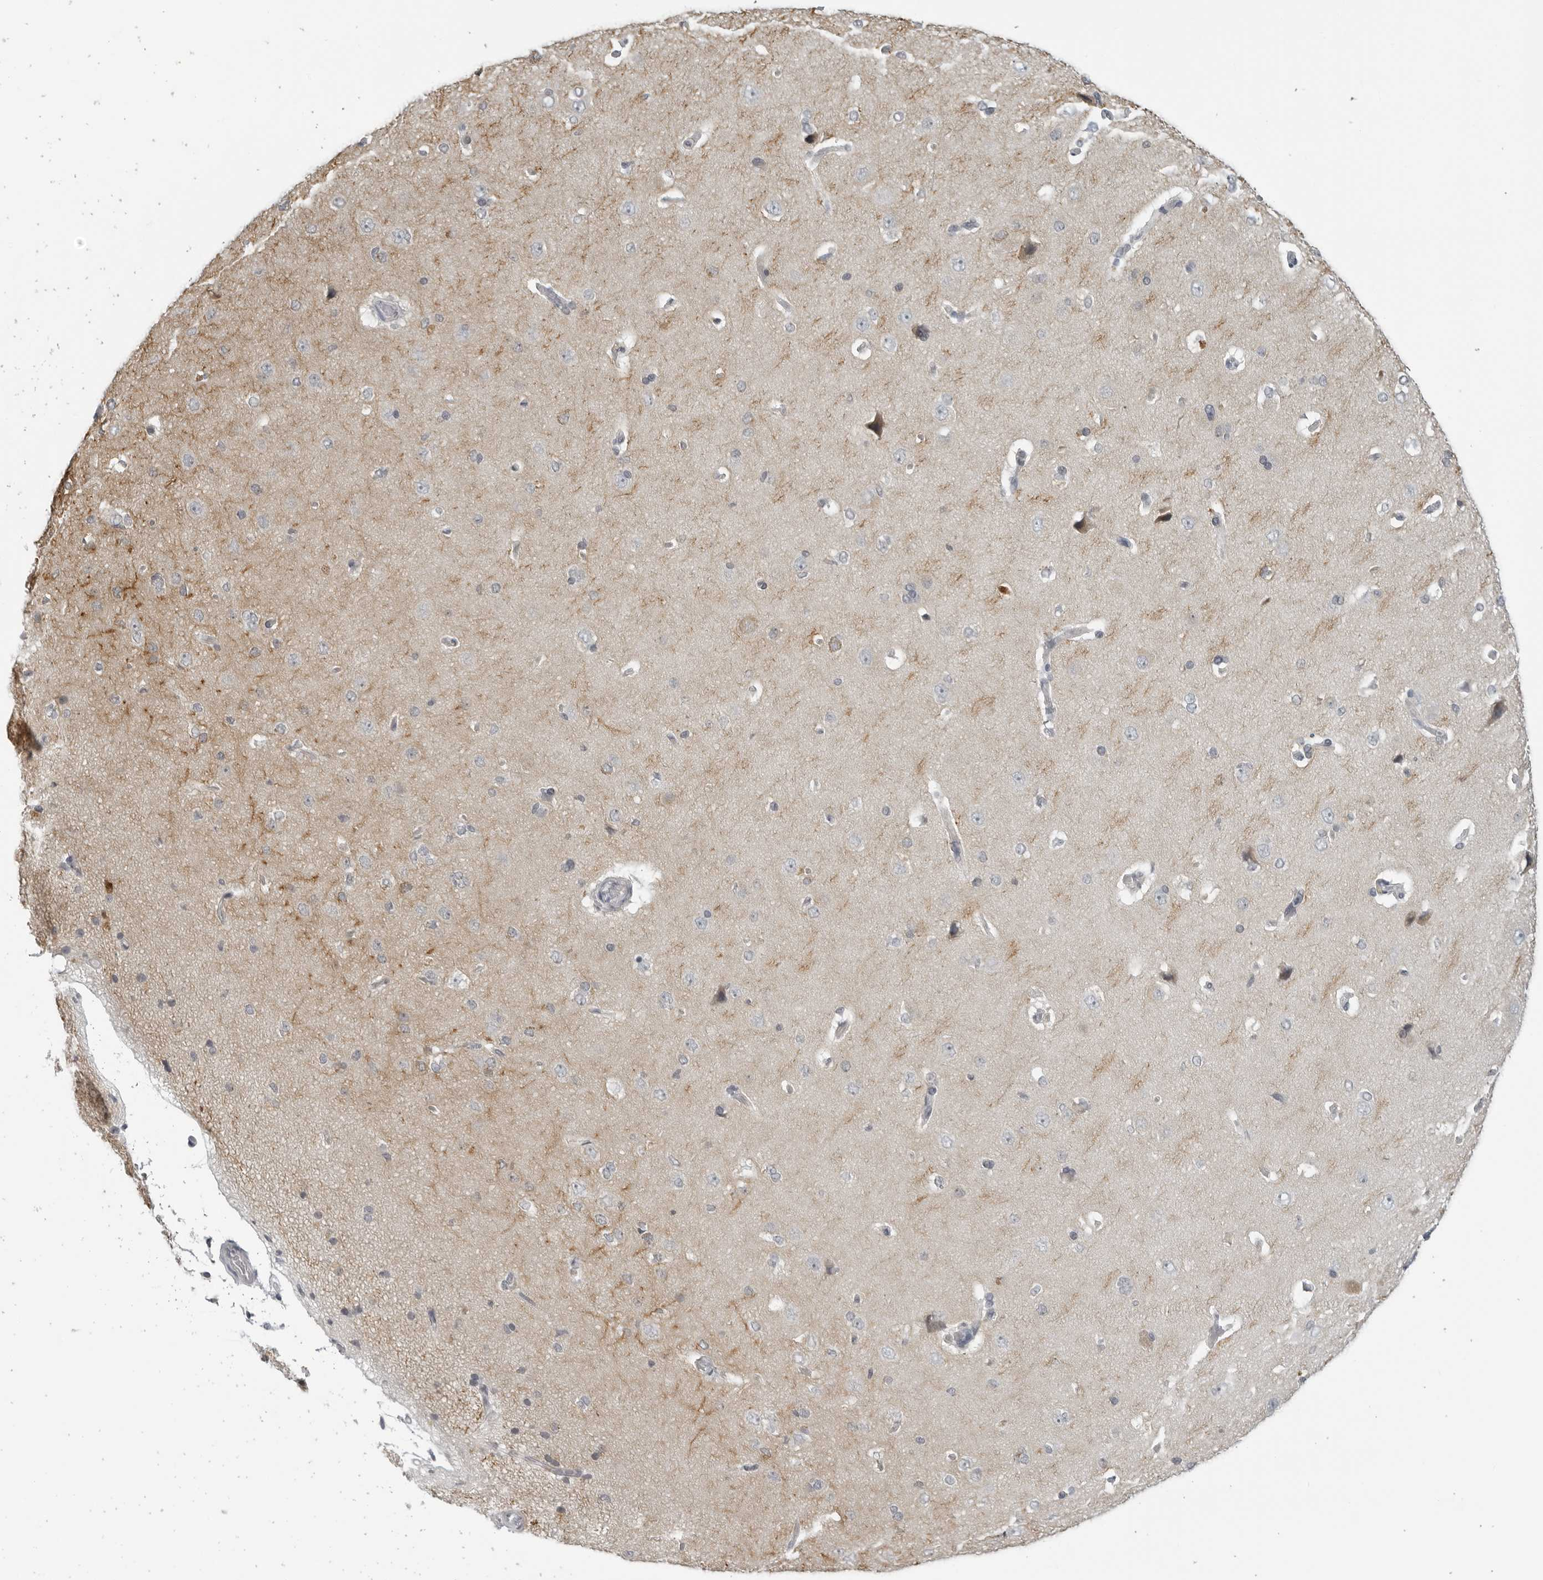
{"staining": {"intensity": "negative", "quantity": "none", "location": "none"}, "tissue": "cerebral cortex", "cell_type": "Endothelial cells", "image_type": "normal", "snomed": [{"axis": "morphology", "description": "Normal tissue, NOS"}, {"axis": "topography", "description": "Cerebral cortex"}], "caption": "This histopathology image is of benign cerebral cortex stained with immunohistochemistry (IHC) to label a protein in brown with the nuclei are counter-stained blue. There is no positivity in endothelial cells.", "gene": "OPLAH", "patient": {"sex": "male", "age": 62}}